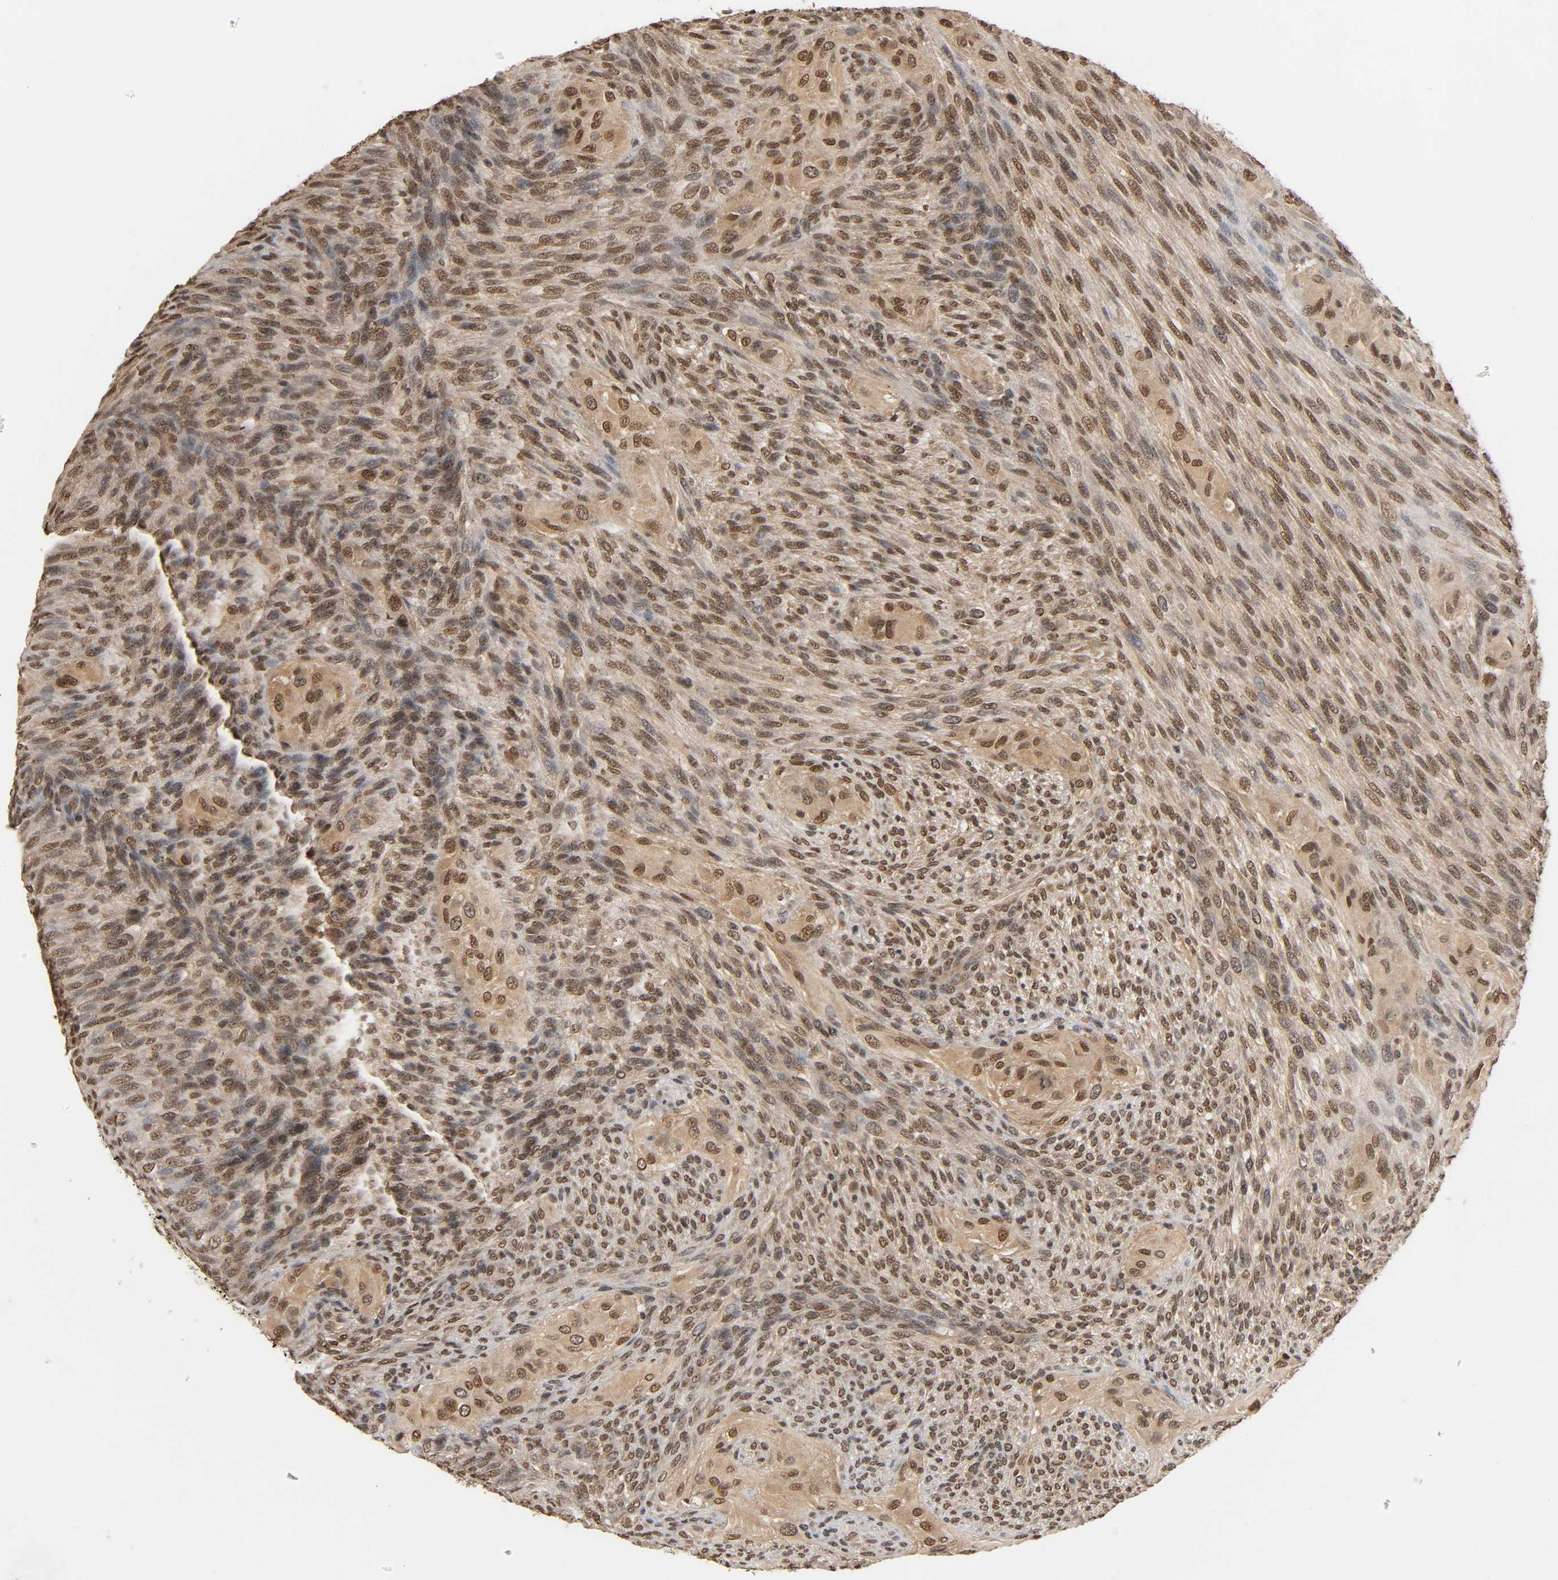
{"staining": {"intensity": "moderate", "quantity": "25%-75%", "location": "nuclear"}, "tissue": "glioma", "cell_type": "Tumor cells", "image_type": "cancer", "snomed": [{"axis": "morphology", "description": "Glioma, malignant, High grade"}, {"axis": "topography", "description": "Cerebral cortex"}], "caption": "High-grade glioma (malignant) was stained to show a protein in brown. There is medium levels of moderate nuclear positivity in about 25%-75% of tumor cells.", "gene": "UBC", "patient": {"sex": "female", "age": 55}}